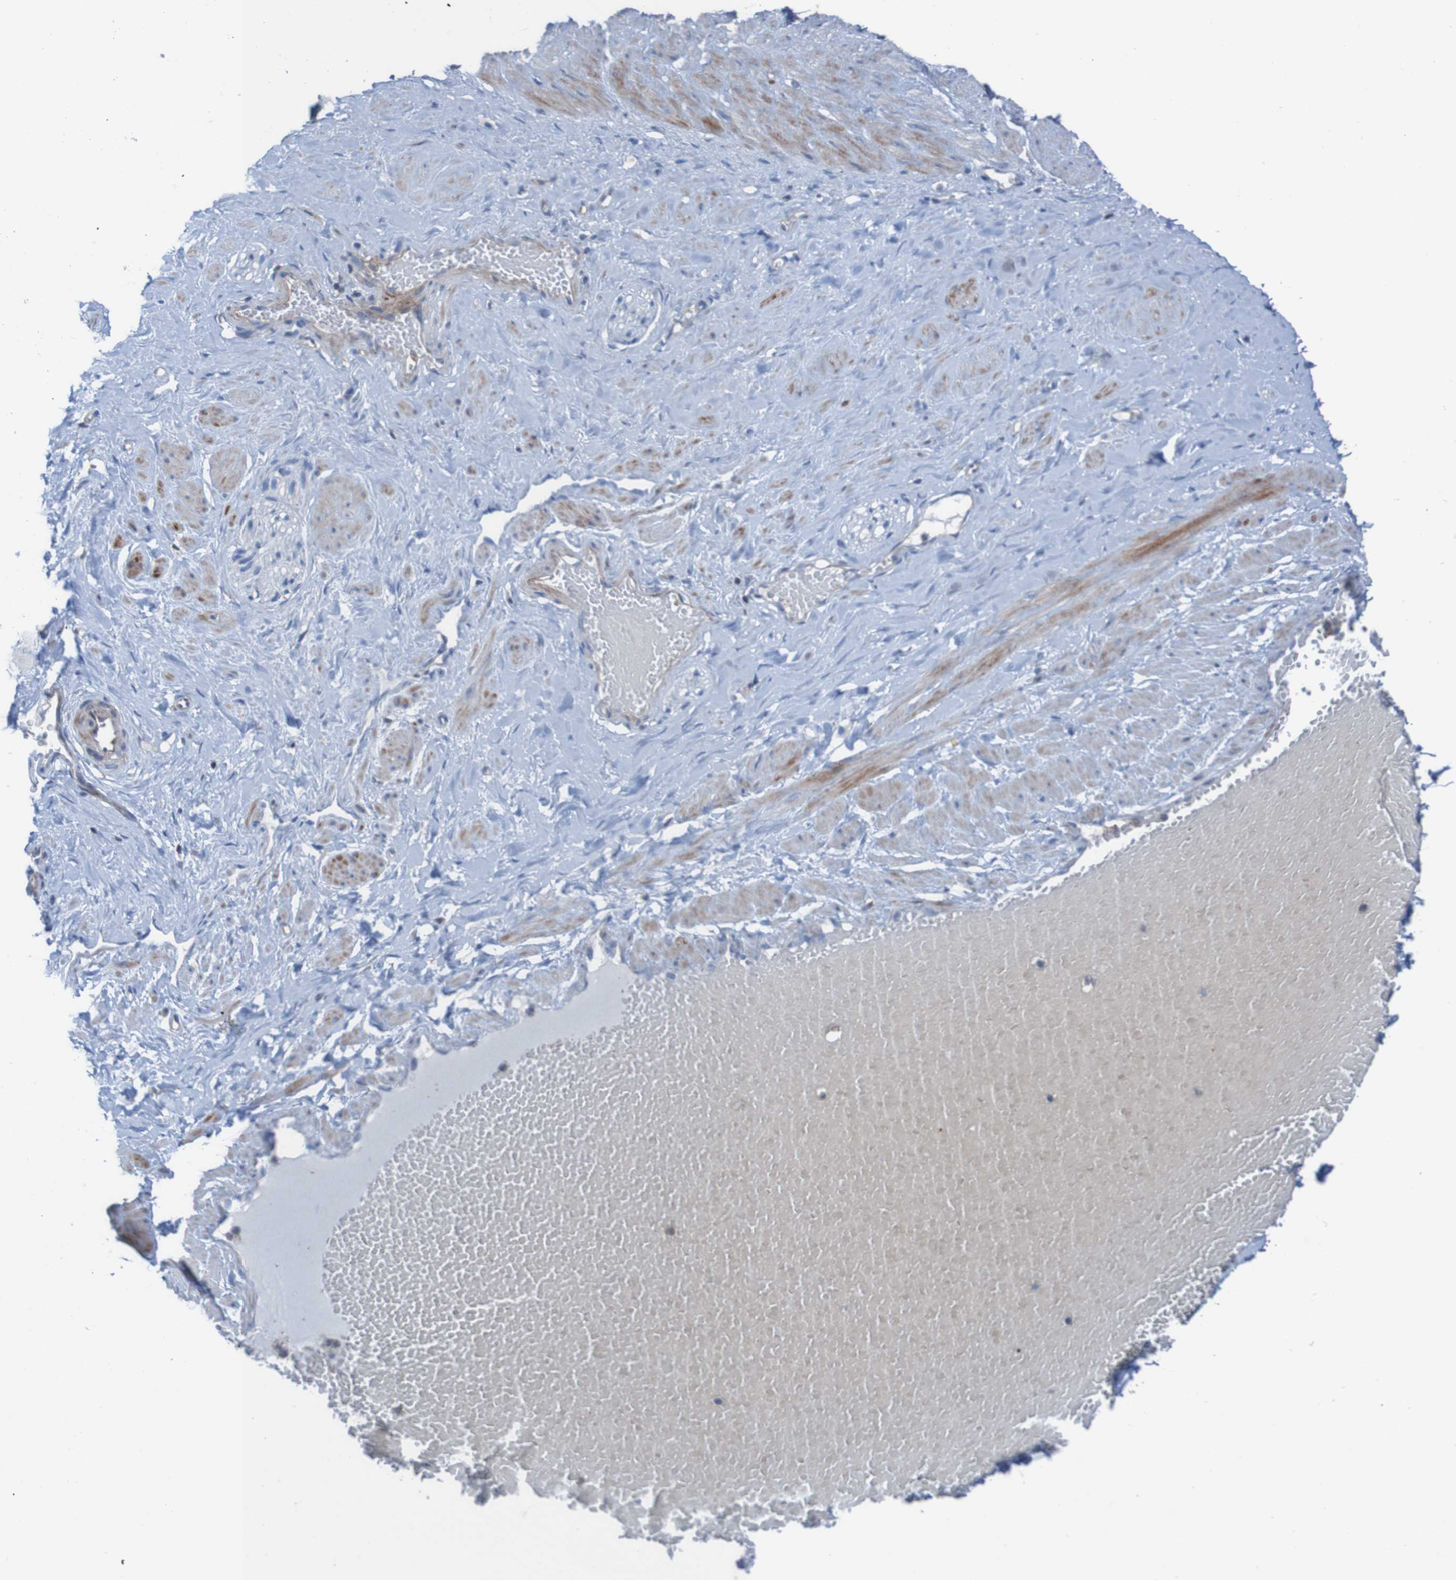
{"staining": {"intensity": "negative", "quantity": "none", "location": "none"}, "tissue": "adipose tissue", "cell_type": "Adipocytes", "image_type": "normal", "snomed": [{"axis": "morphology", "description": "Normal tissue, NOS"}, {"axis": "topography", "description": "Soft tissue"}, {"axis": "topography", "description": "Vascular tissue"}], "caption": "Immunohistochemical staining of unremarkable human adipose tissue demonstrates no significant staining in adipocytes.", "gene": "RNF182", "patient": {"sex": "female", "age": 35}}